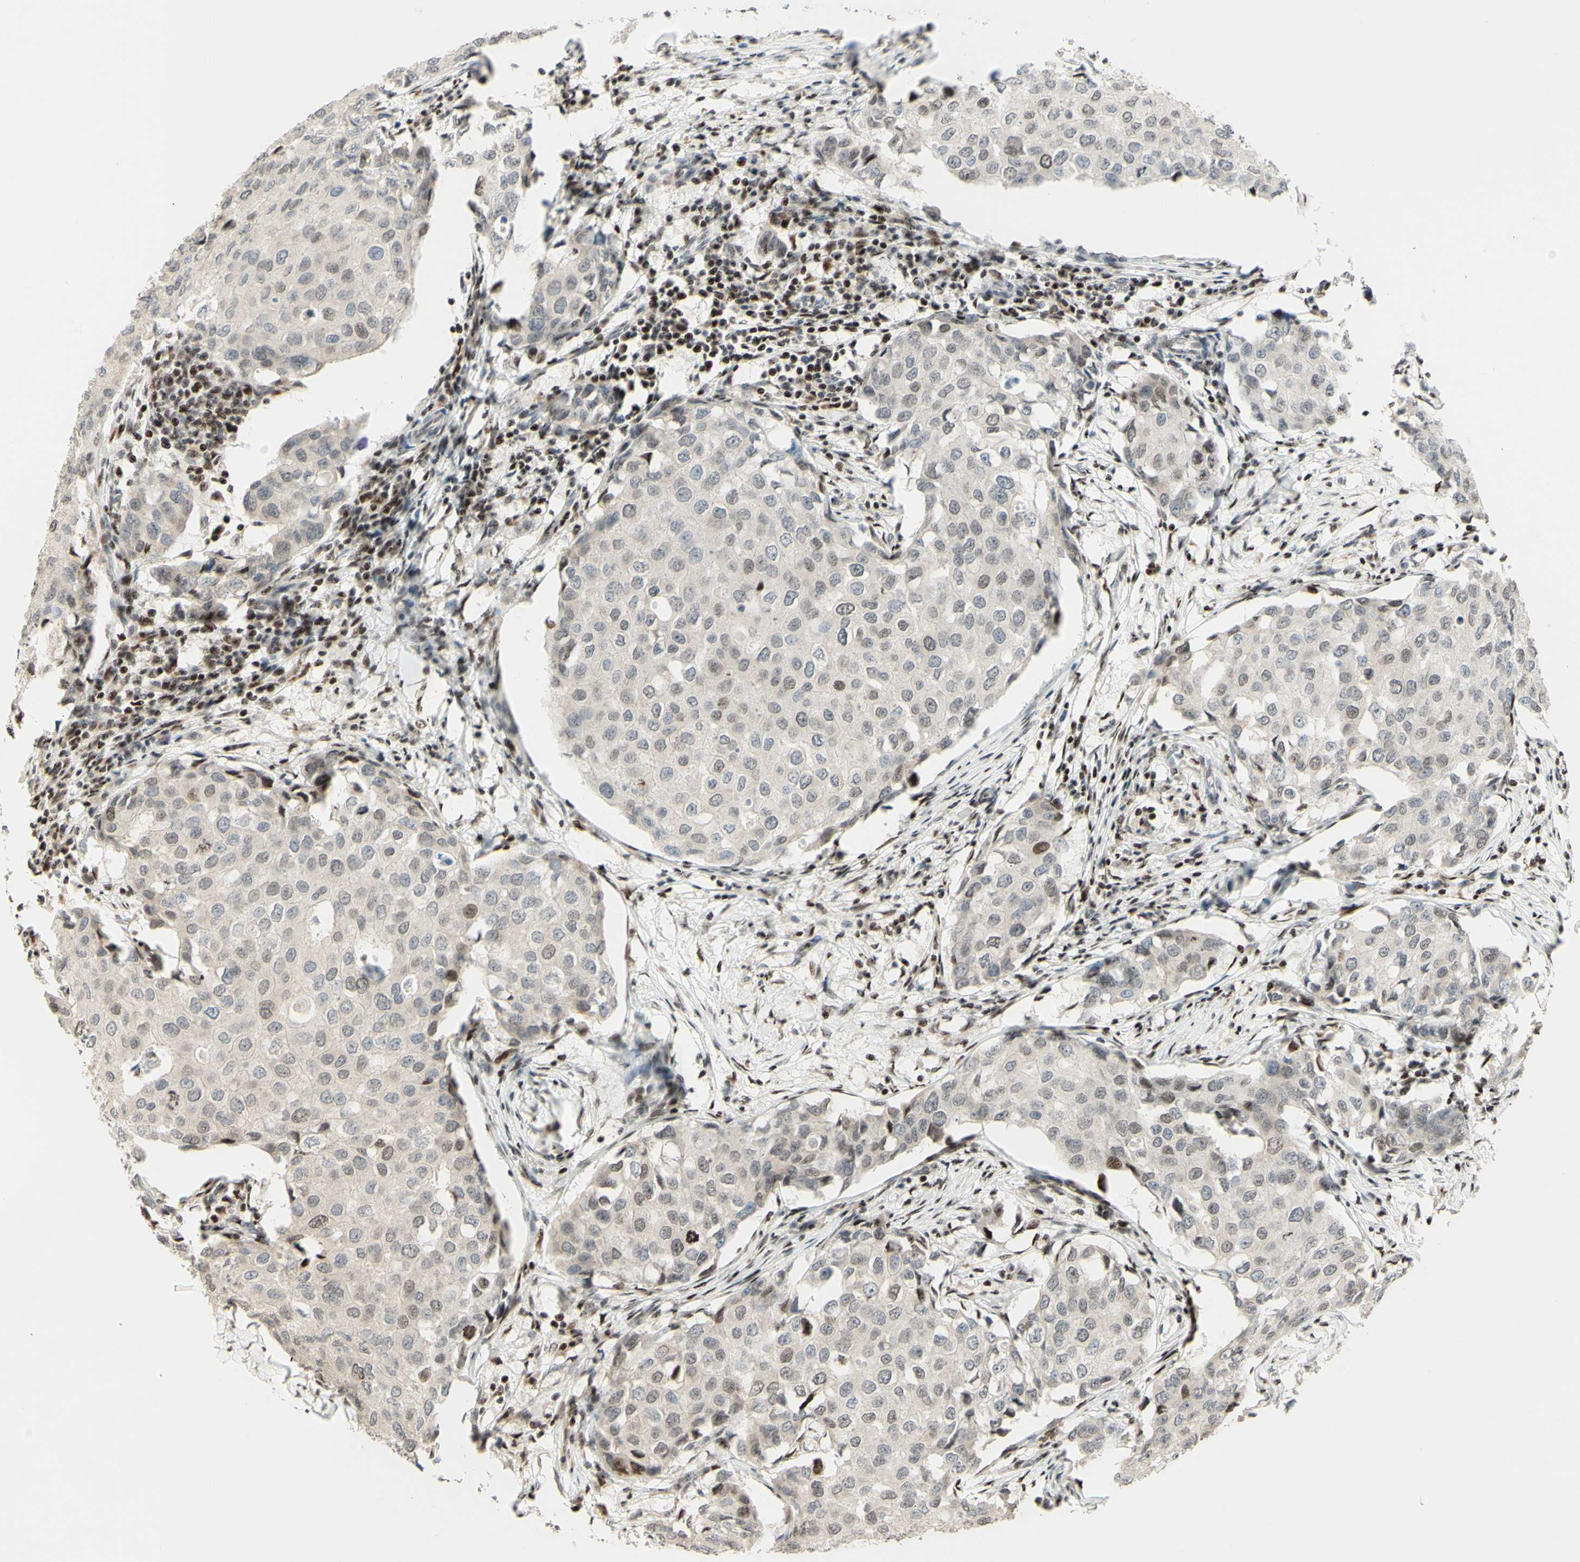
{"staining": {"intensity": "weak", "quantity": "25%-75%", "location": "cytoplasmic/membranous,nuclear"}, "tissue": "breast cancer", "cell_type": "Tumor cells", "image_type": "cancer", "snomed": [{"axis": "morphology", "description": "Duct carcinoma"}, {"axis": "topography", "description": "Breast"}], "caption": "High-magnification brightfield microscopy of breast cancer stained with DAB (brown) and counterstained with hematoxylin (blue). tumor cells exhibit weak cytoplasmic/membranous and nuclear positivity is identified in about25%-75% of cells. Nuclei are stained in blue.", "gene": "CDKL5", "patient": {"sex": "female", "age": 27}}